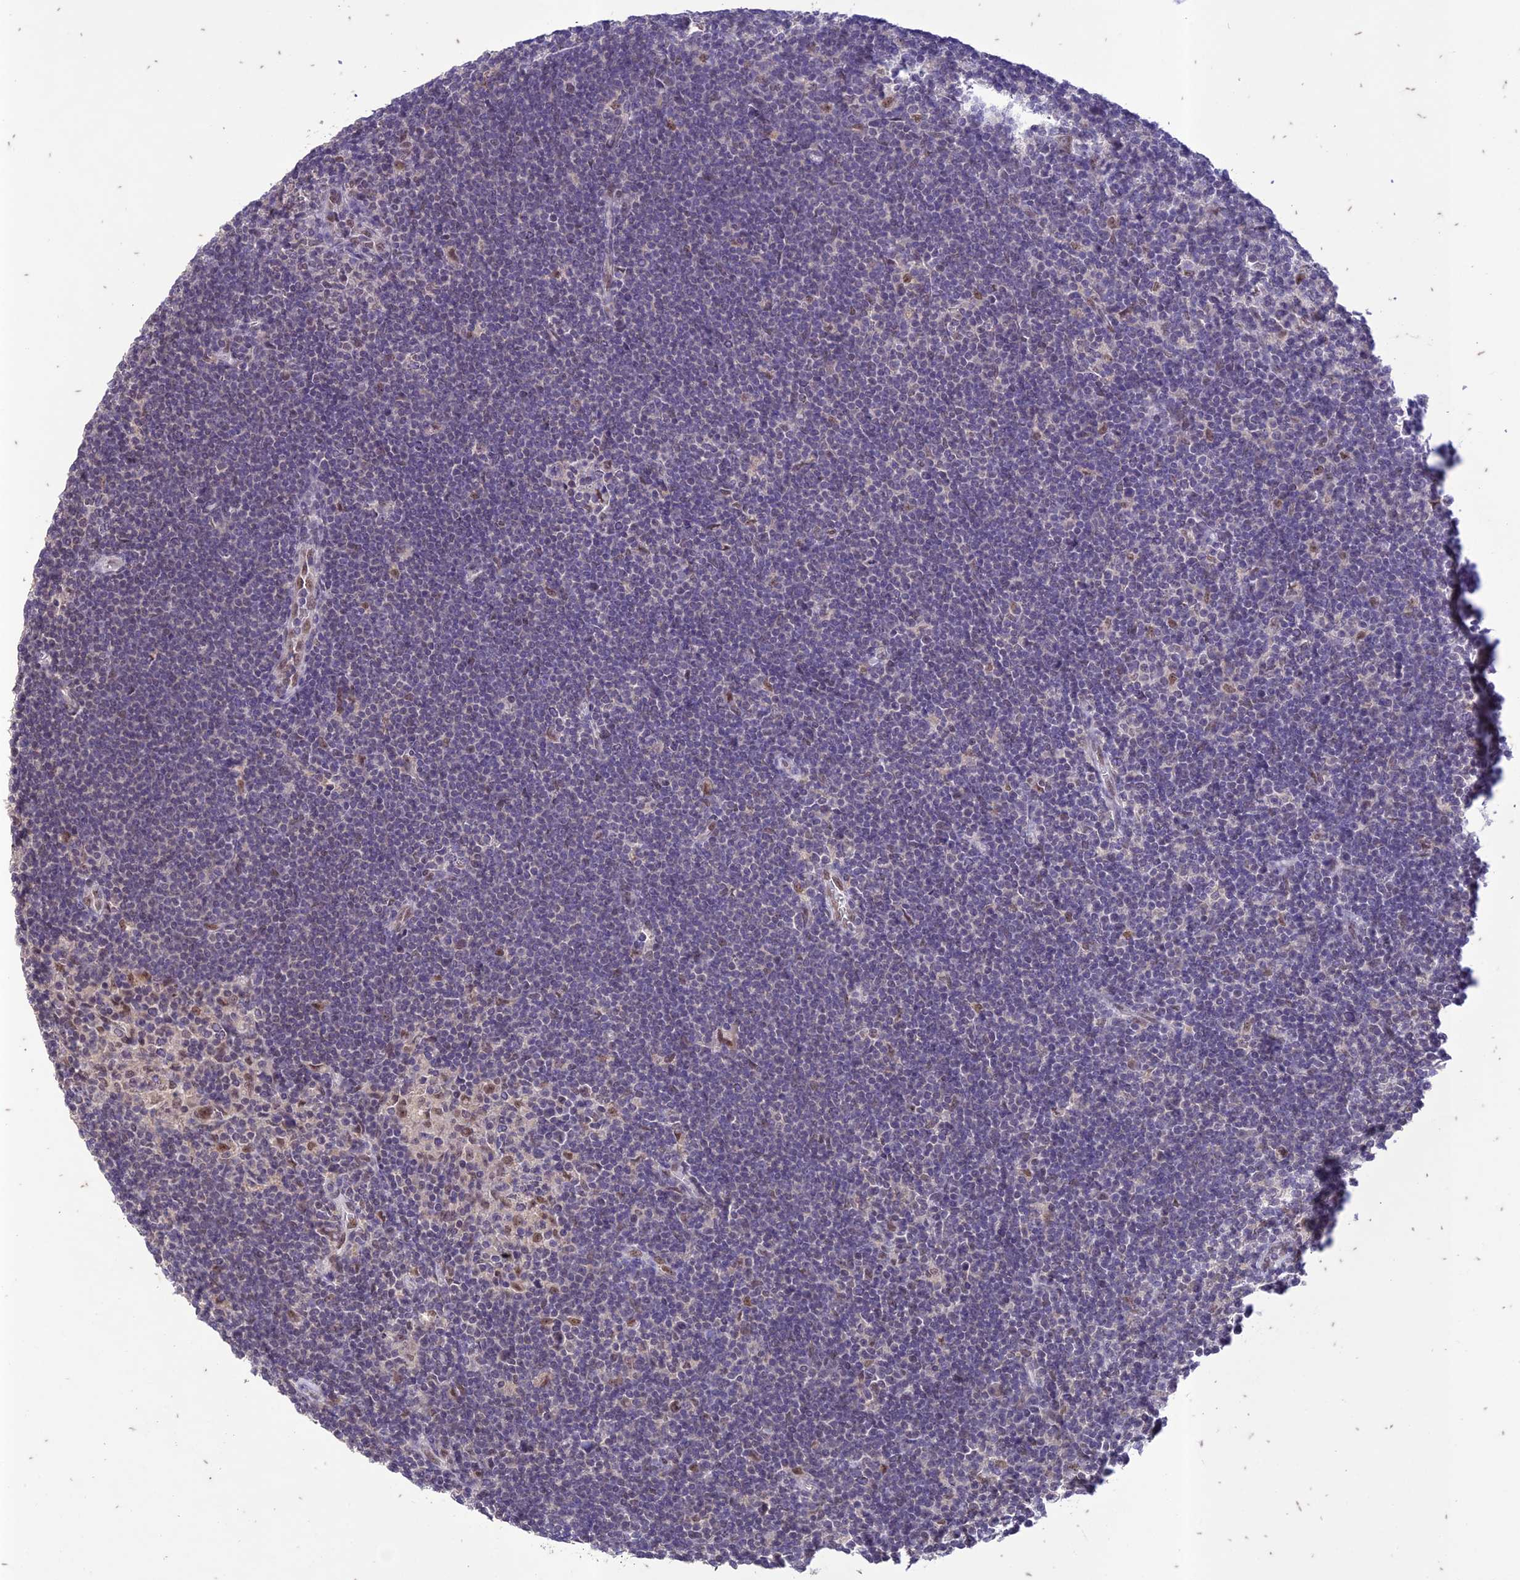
{"staining": {"intensity": "weak", "quantity": ">75%", "location": "nuclear"}, "tissue": "lymphoma", "cell_type": "Tumor cells", "image_type": "cancer", "snomed": [{"axis": "morphology", "description": "Hodgkin's disease, NOS"}, {"axis": "topography", "description": "Lymph node"}], "caption": "Brown immunohistochemical staining in human Hodgkin's disease demonstrates weak nuclear expression in about >75% of tumor cells. Nuclei are stained in blue.", "gene": "POP4", "patient": {"sex": "female", "age": 57}}